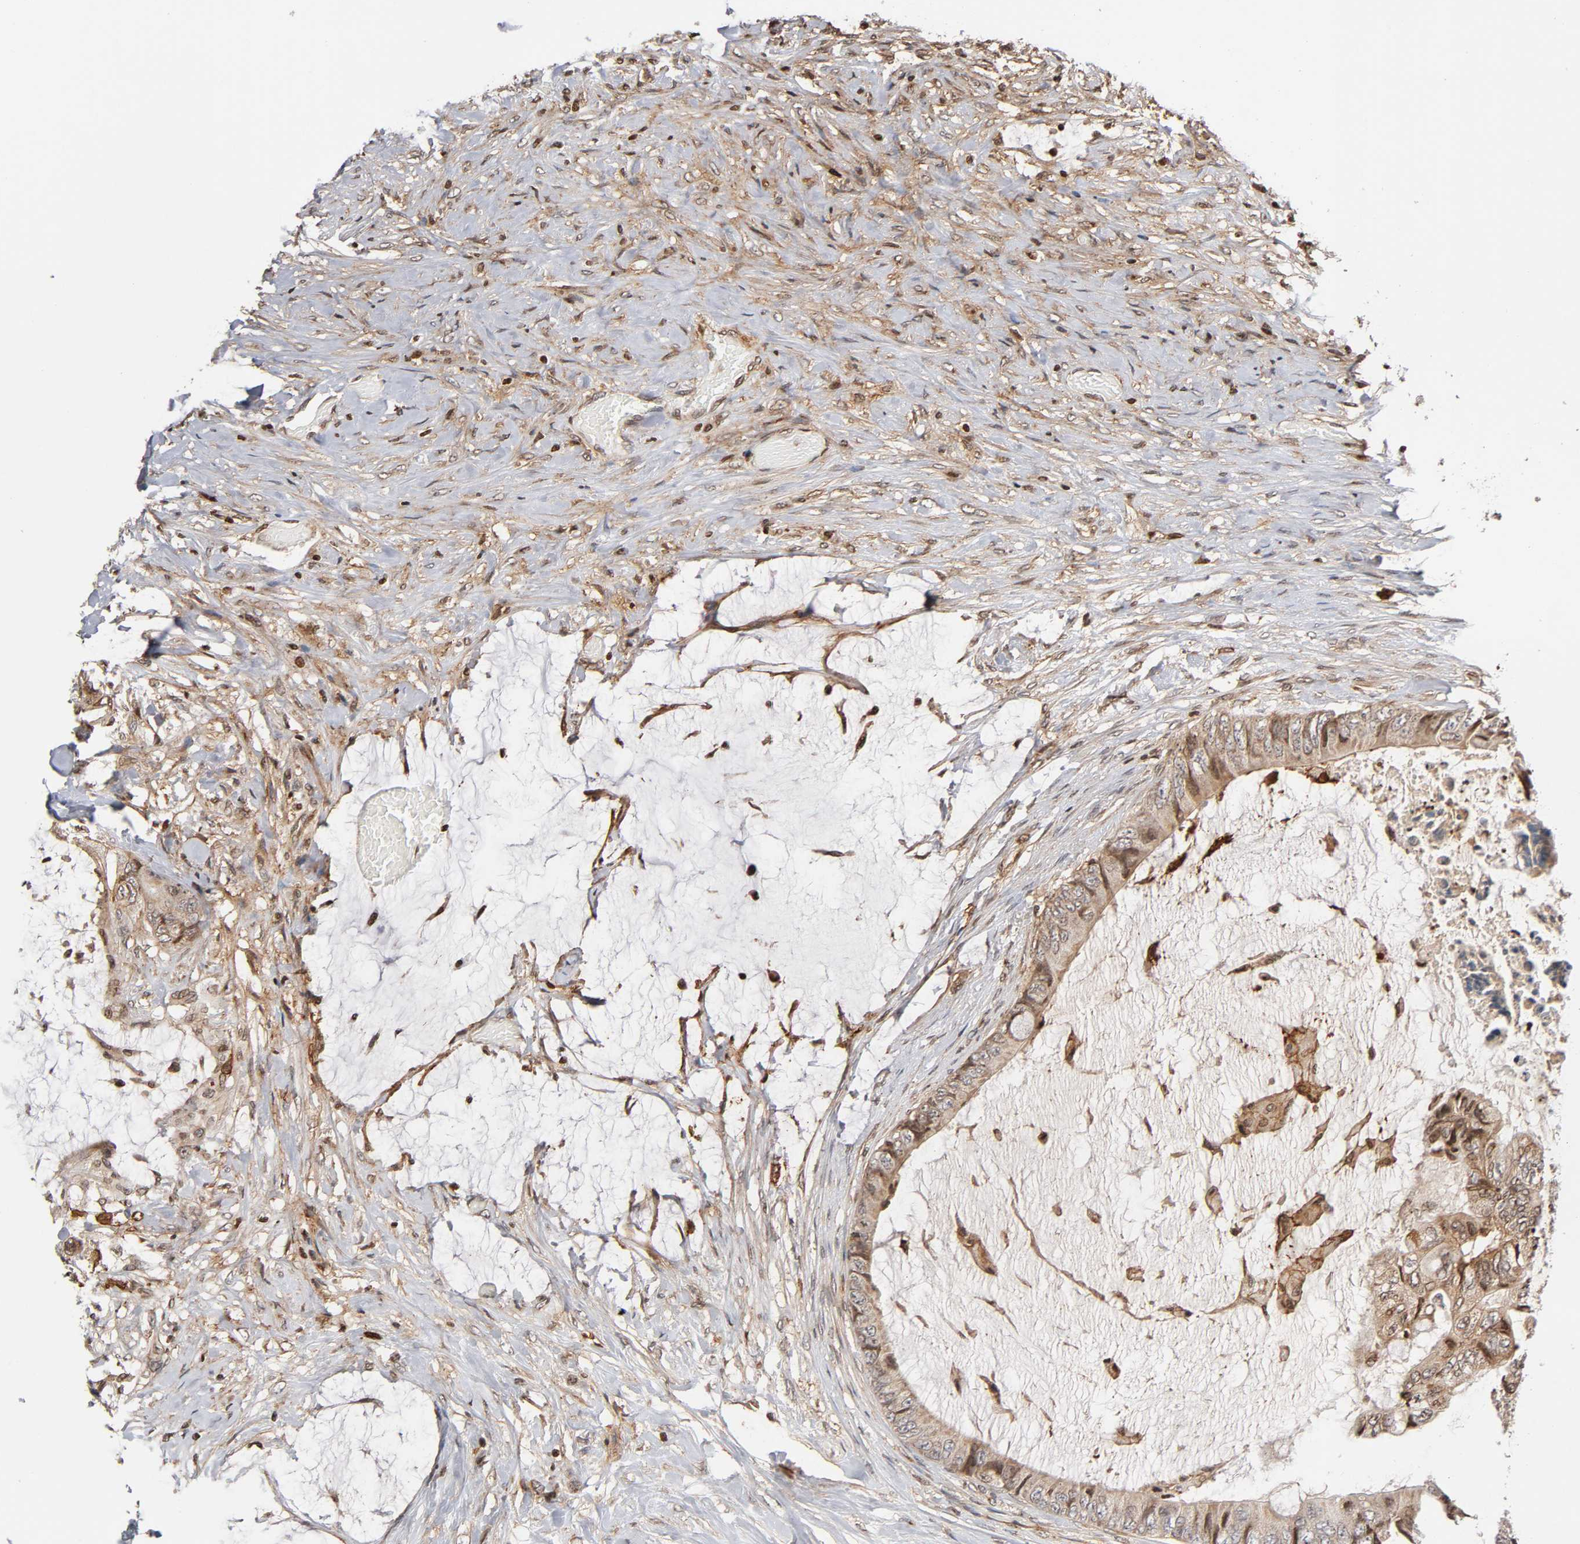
{"staining": {"intensity": "weak", "quantity": ">75%", "location": "cytoplasmic/membranous"}, "tissue": "colorectal cancer", "cell_type": "Tumor cells", "image_type": "cancer", "snomed": [{"axis": "morphology", "description": "Normal tissue, NOS"}, {"axis": "morphology", "description": "Adenocarcinoma, NOS"}, {"axis": "topography", "description": "Rectum"}, {"axis": "topography", "description": "Peripheral nerve tissue"}], "caption": "An IHC photomicrograph of tumor tissue is shown. Protein staining in brown labels weak cytoplasmic/membranous positivity in colorectal cancer within tumor cells.", "gene": "ITGAV", "patient": {"sex": "female", "age": 77}}